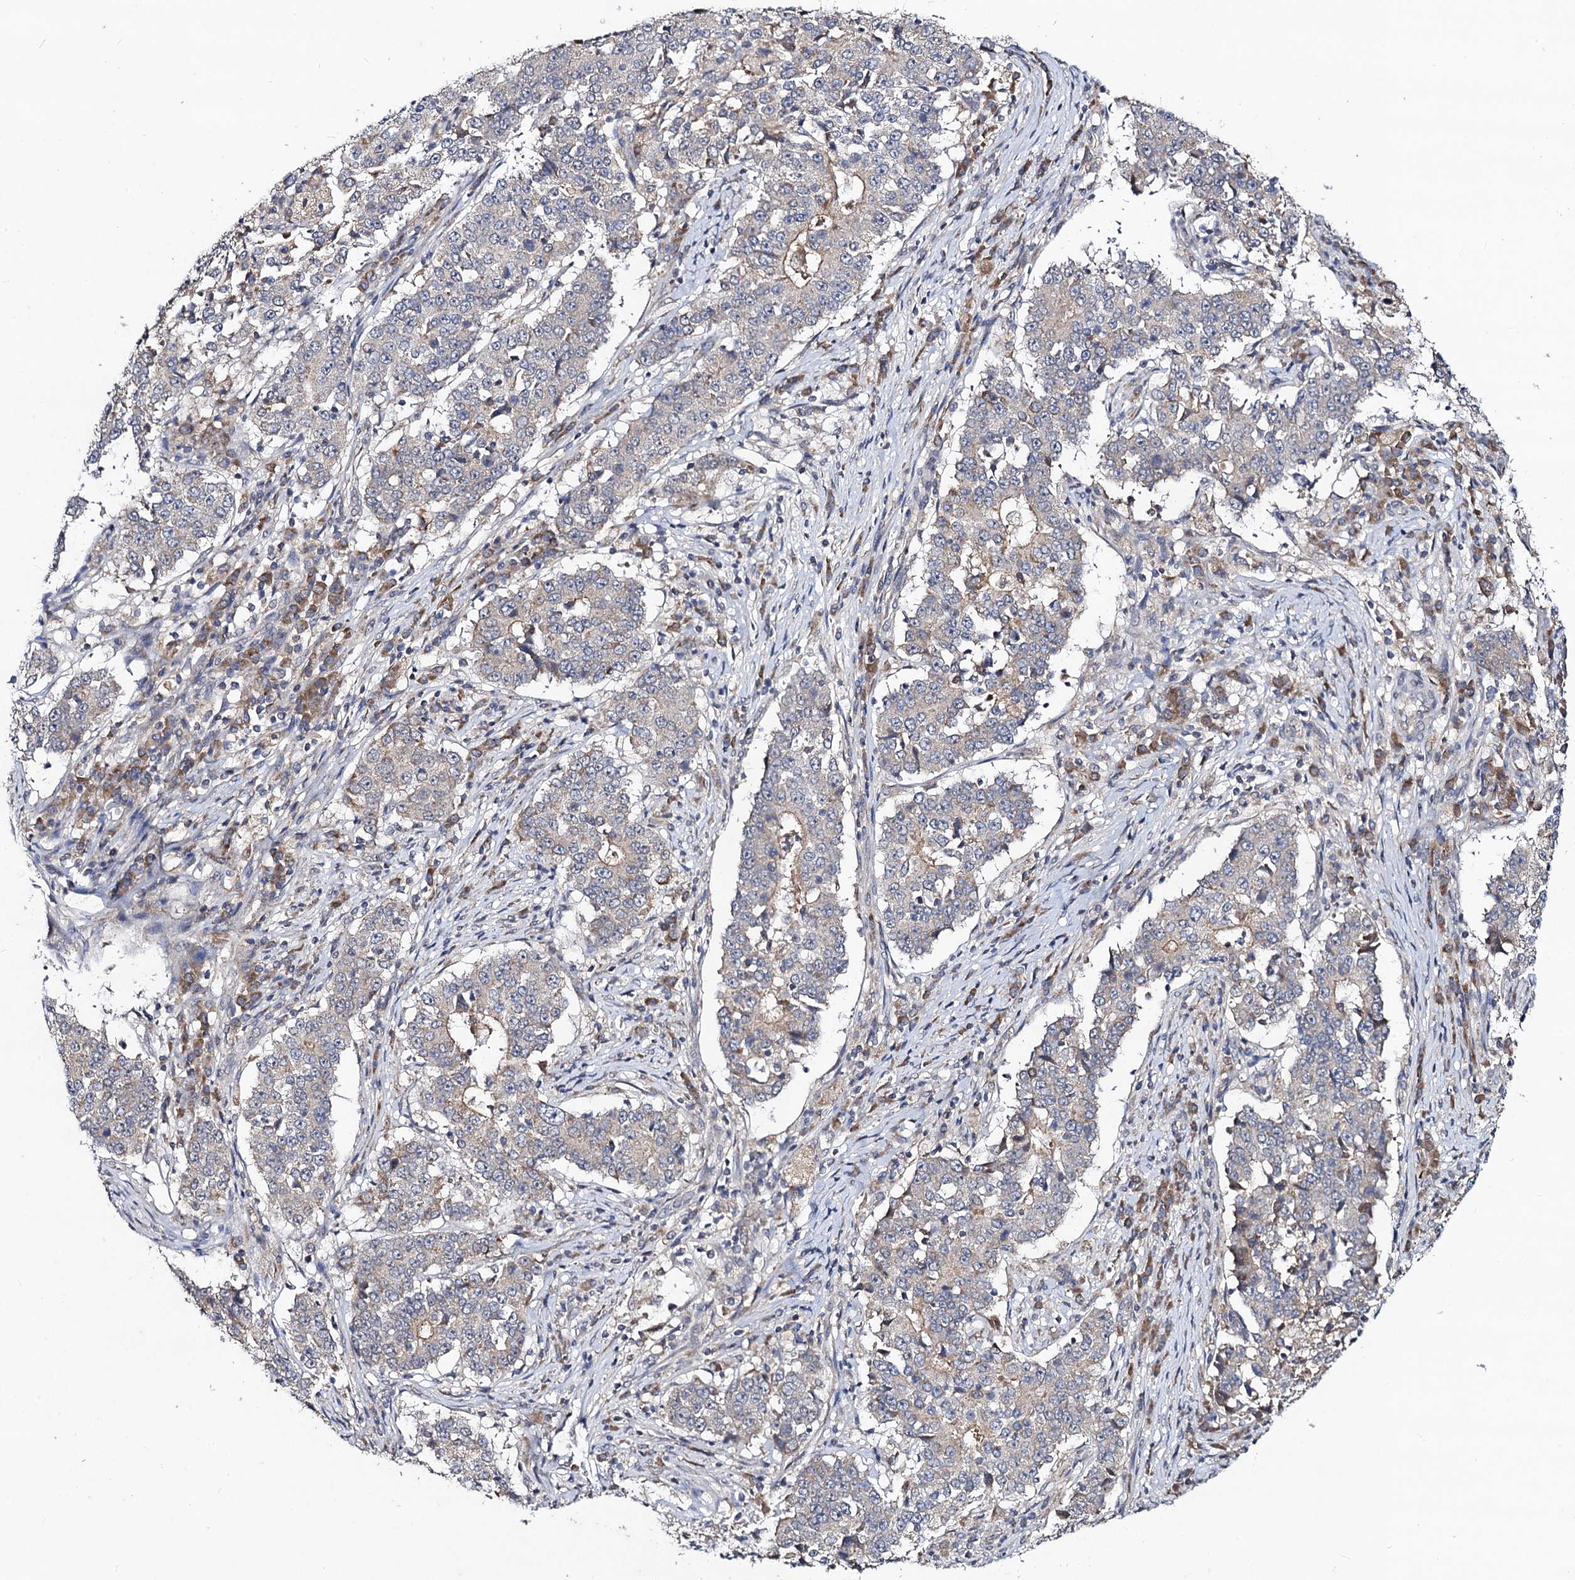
{"staining": {"intensity": "weak", "quantity": "<25%", "location": "cytoplasmic/membranous"}, "tissue": "stomach cancer", "cell_type": "Tumor cells", "image_type": "cancer", "snomed": [{"axis": "morphology", "description": "Adenocarcinoma, NOS"}, {"axis": "topography", "description": "Stomach"}], "caption": "DAB (3,3'-diaminobenzidine) immunohistochemical staining of human stomach cancer demonstrates no significant positivity in tumor cells.", "gene": "VPS37D", "patient": {"sex": "male", "age": 59}}